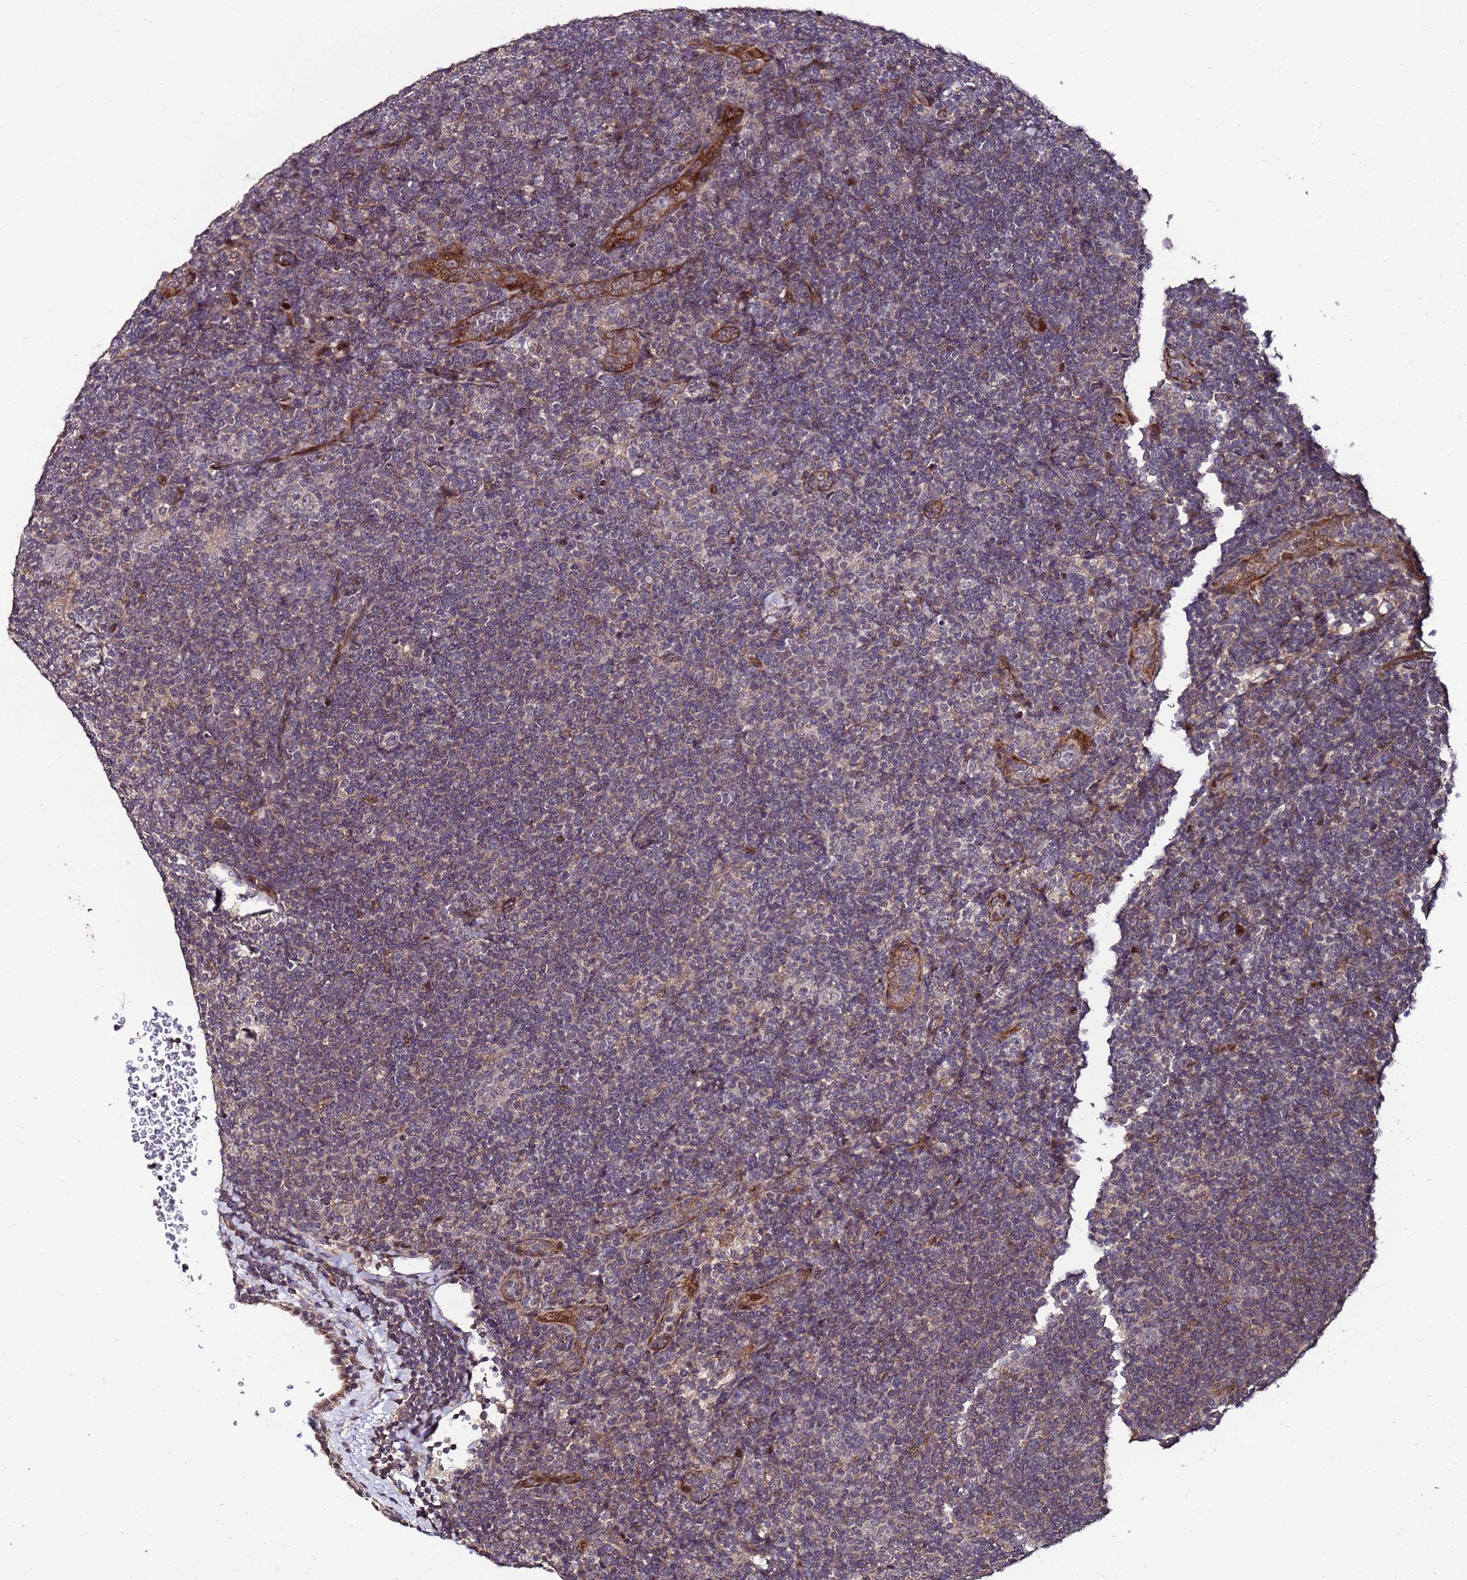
{"staining": {"intensity": "negative", "quantity": "none", "location": "none"}, "tissue": "lymphoma", "cell_type": "Tumor cells", "image_type": "cancer", "snomed": [{"axis": "morphology", "description": "Hodgkin's disease, NOS"}, {"axis": "topography", "description": "Lymph node"}], "caption": "Tumor cells show no significant protein positivity in Hodgkin's disease.", "gene": "PRODH", "patient": {"sex": "female", "age": 57}}